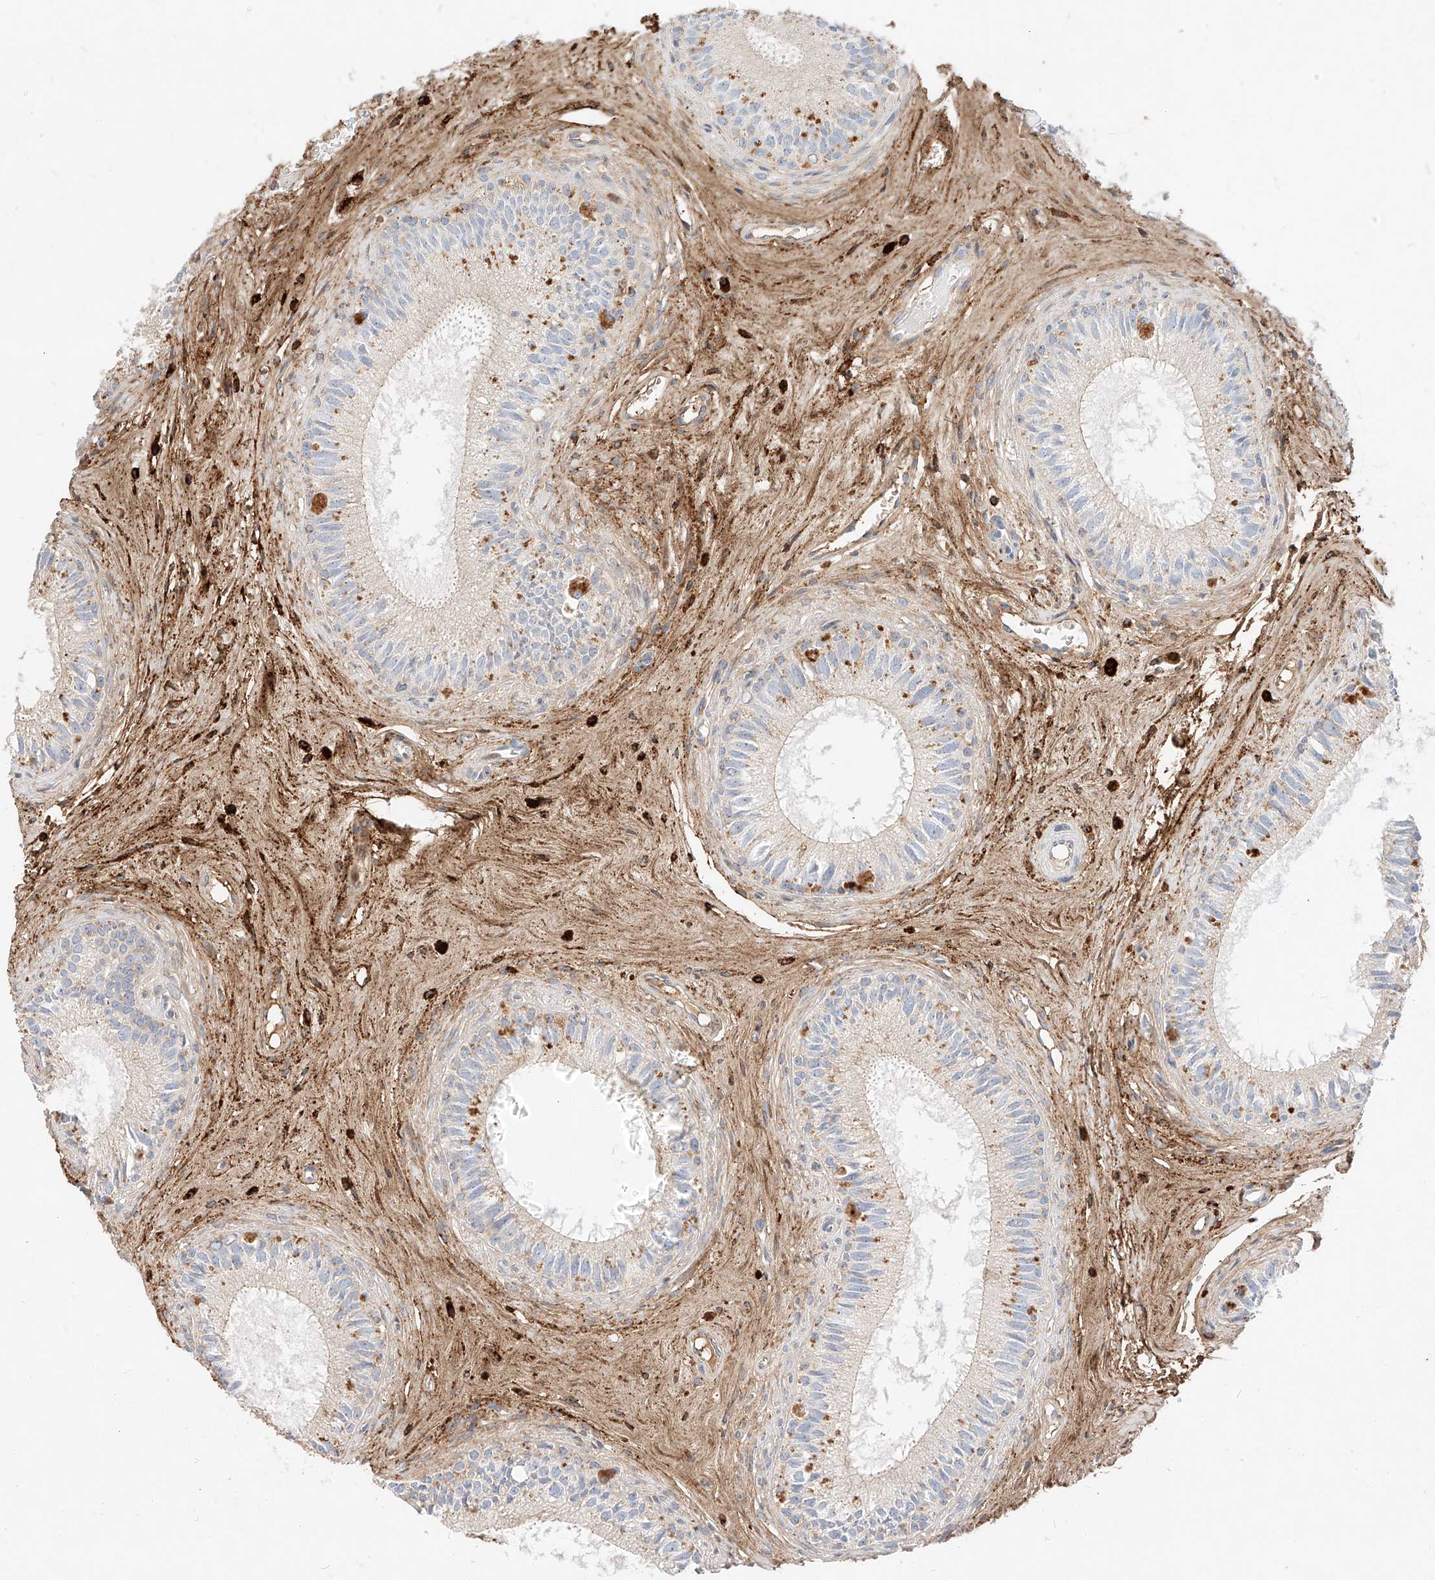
{"staining": {"intensity": "negative", "quantity": "none", "location": "none"}, "tissue": "epididymis", "cell_type": "Glandular cells", "image_type": "normal", "snomed": [{"axis": "morphology", "description": "Normal tissue, NOS"}, {"axis": "topography", "description": "Epididymis"}], "caption": "Immunohistochemistry of unremarkable human epididymis shows no expression in glandular cells.", "gene": "OSGEPL1", "patient": {"sex": "male", "age": 71}}